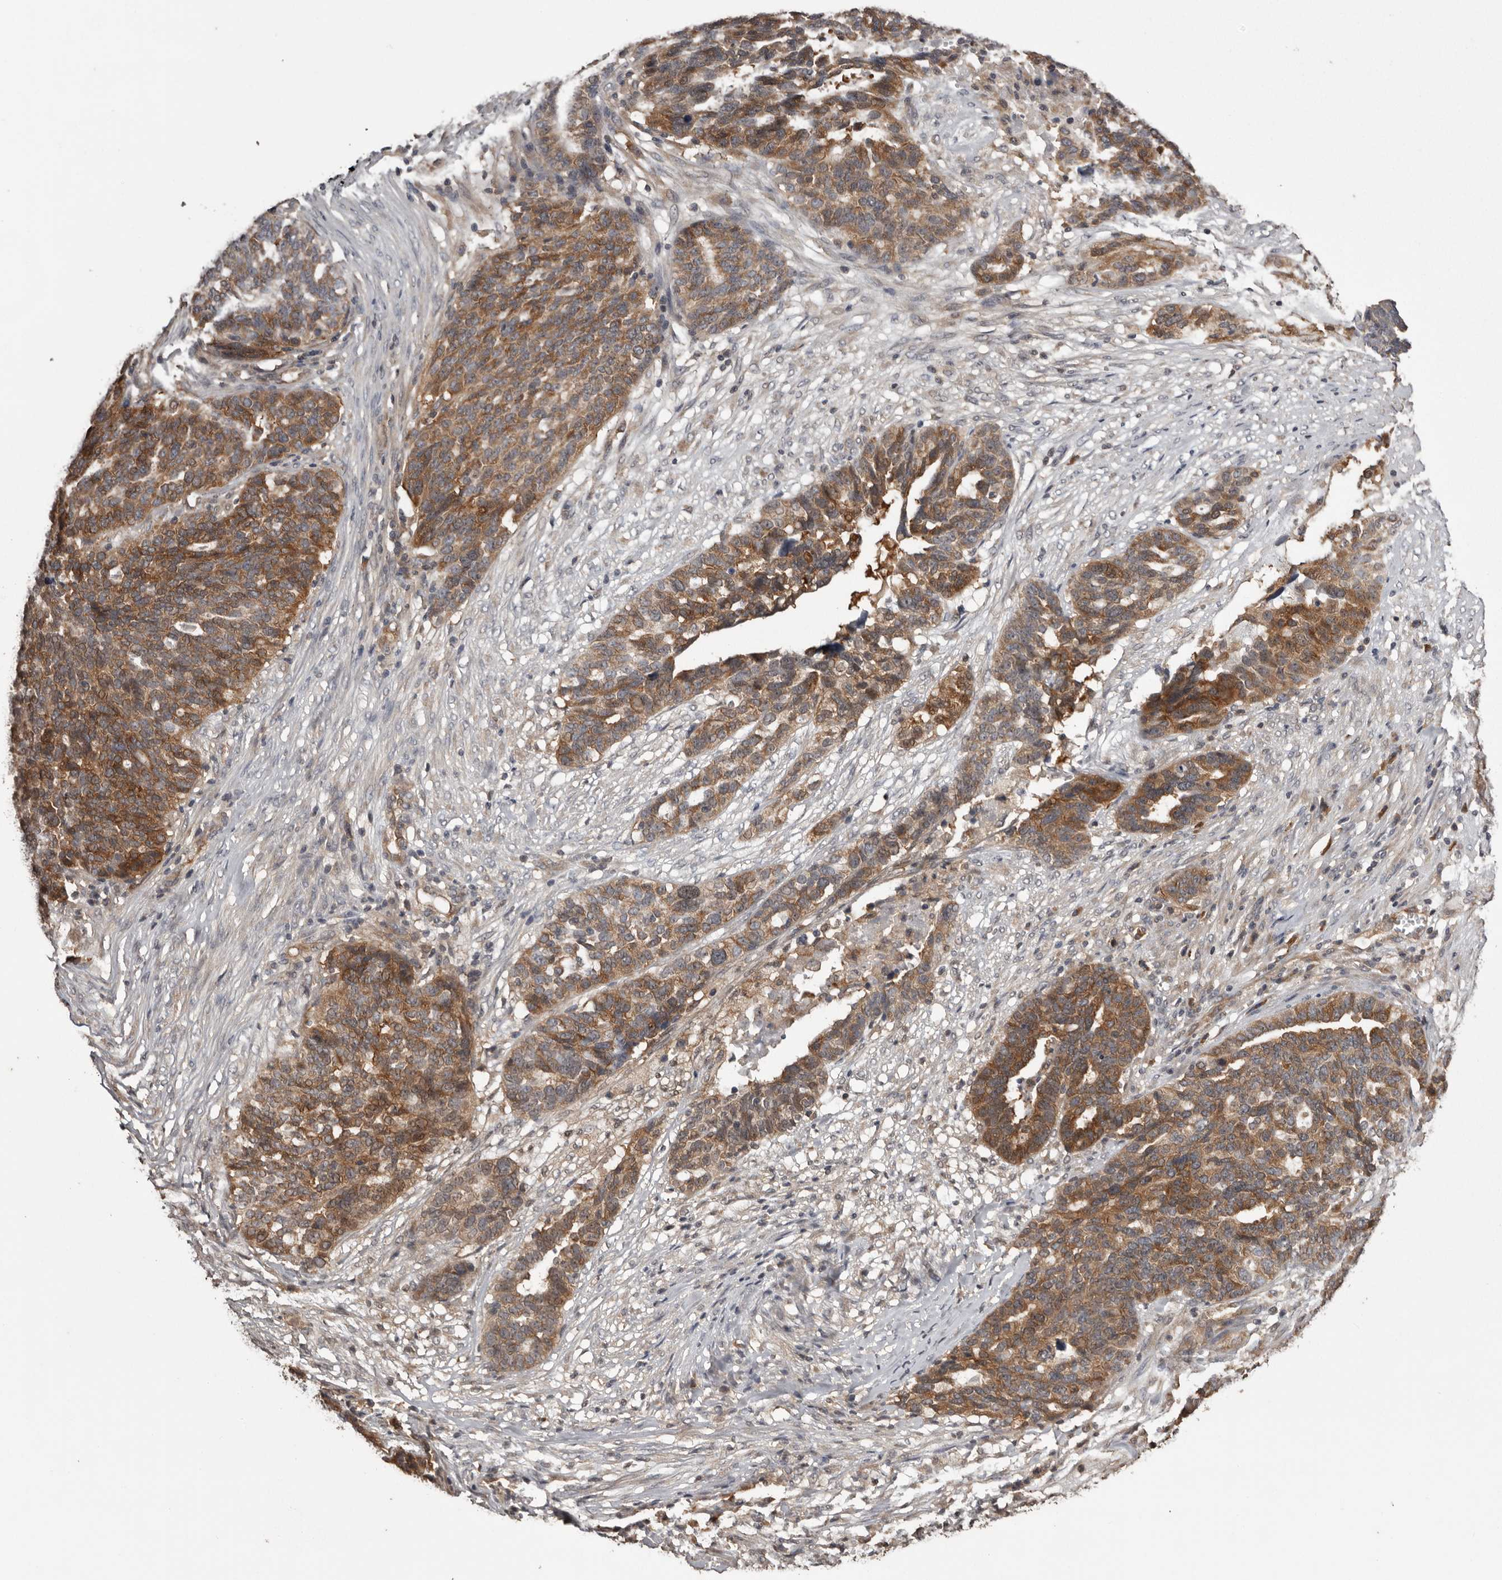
{"staining": {"intensity": "moderate", "quantity": ">75%", "location": "cytoplasmic/membranous"}, "tissue": "ovarian cancer", "cell_type": "Tumor cells", "image_type": "cancer", "snomed": [{"axis": "morphology", "description": "Cystadenocarcinoma, serous, NOS"}, {"axis": "topography", "description": "Ovary"}], "caption": "This photomicrograph exhibits ovarian cancer stained with immunohistochemistry (IHC) to label a protein in brown. The cytoplasmic/membranous of tumor cells show moderate positivity for the protein. Nuclei are counter-stained blue.", "gene": "DARS1", "patient": {"sex": "female", "age": 59}}